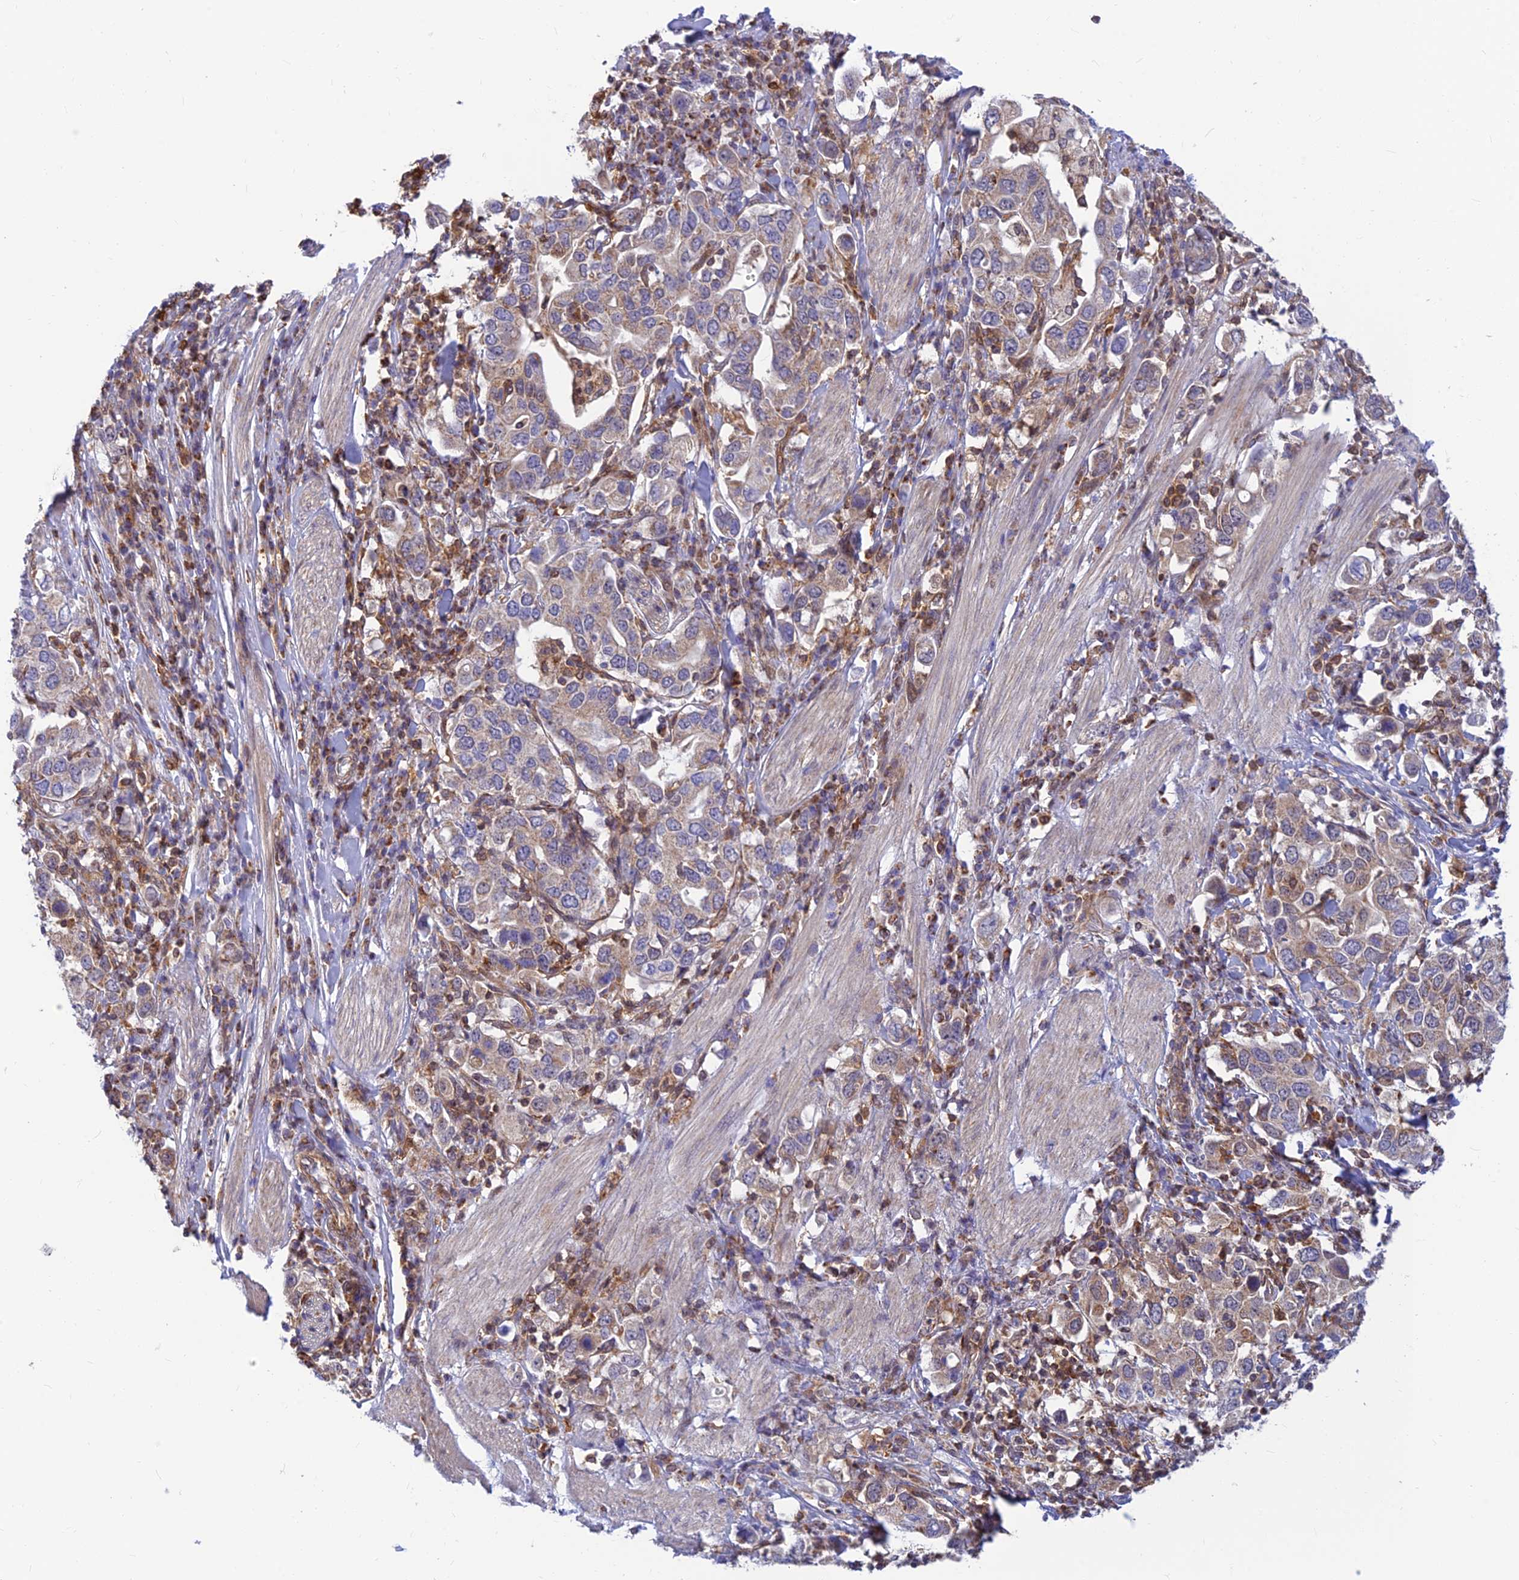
{"staining": {"intensity": "weak", "quantity": "25%-75%", "location": "cytoplasmic/membranous"}, "tissue": "stomach cancer", "cell_type": "Tumor cells", "image_type": "cancer", "snomed": [{"axis": "morphology", "description": "Adenocarcinoma, NOS"}, {"axis": "topography", "description": "Stomach, upper"}], "caption": "Immunohistochemical staining of human stomach adenocarcinoma shows weak cytoplasmic/membranous protein staining in approximately 25%-75% of tumor cells.", "gene": "LYSMD2", "patient": {"sex": "male", "age": 62}}